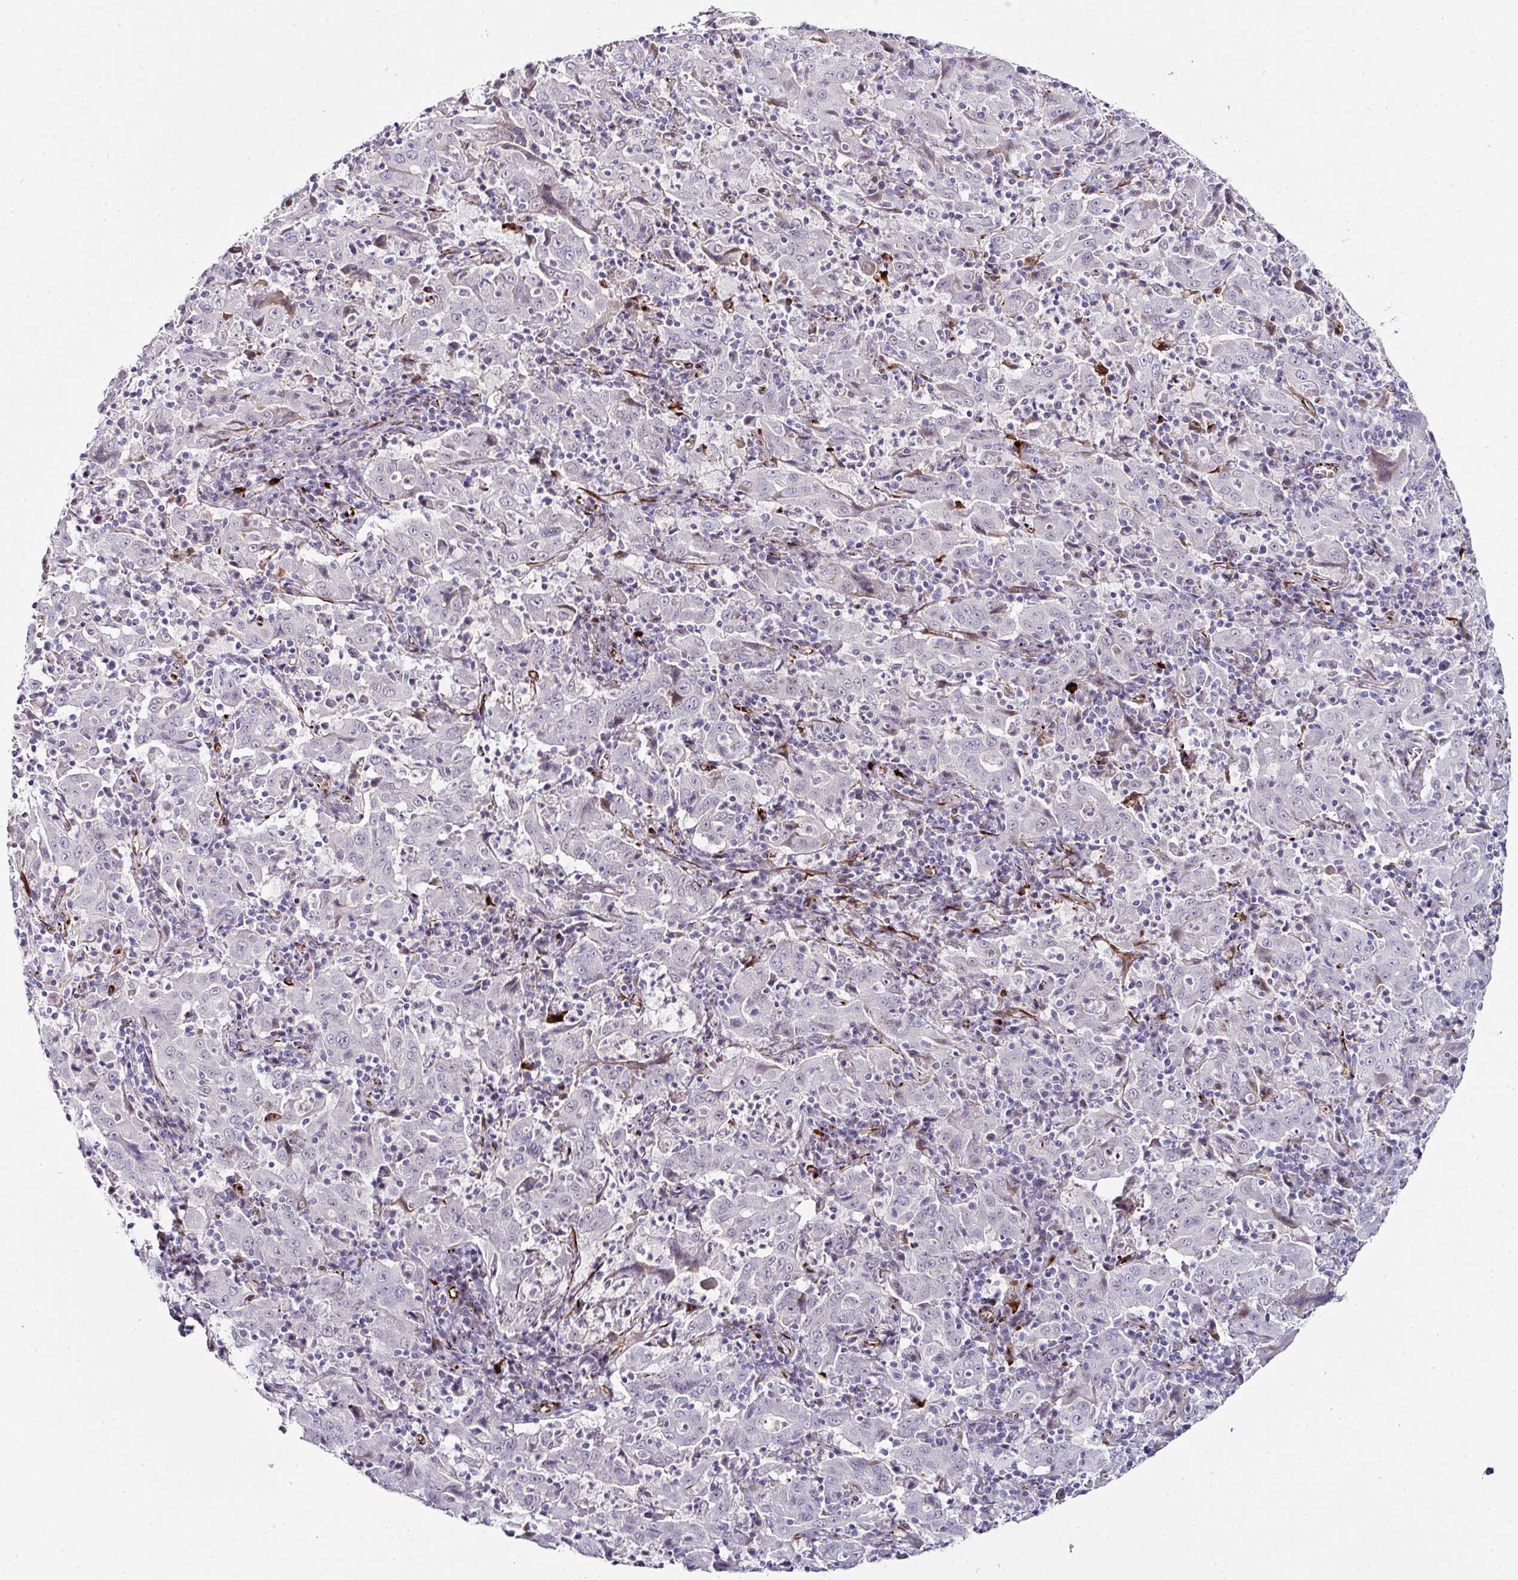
{"staining": {"intensity": "negative", "quantity": "none", "location": "none"}, "tissue": "pancreatic cancer", "cell_type": "Tumor cells", "image_type": "cancer", "snomed": [{"axis": "morphology", "description": "Adenocarcinoma, NOS"}, {"axis": "topography", "description": "Pancreas"}], "caption": "High power microscopy micrograph of an immunohistochemistry image of pancreatic cancer, revealing no significant expression in tumor cells.", "gene": "TMPRSS9", "patient": {"sex": "male", "age": 63}}